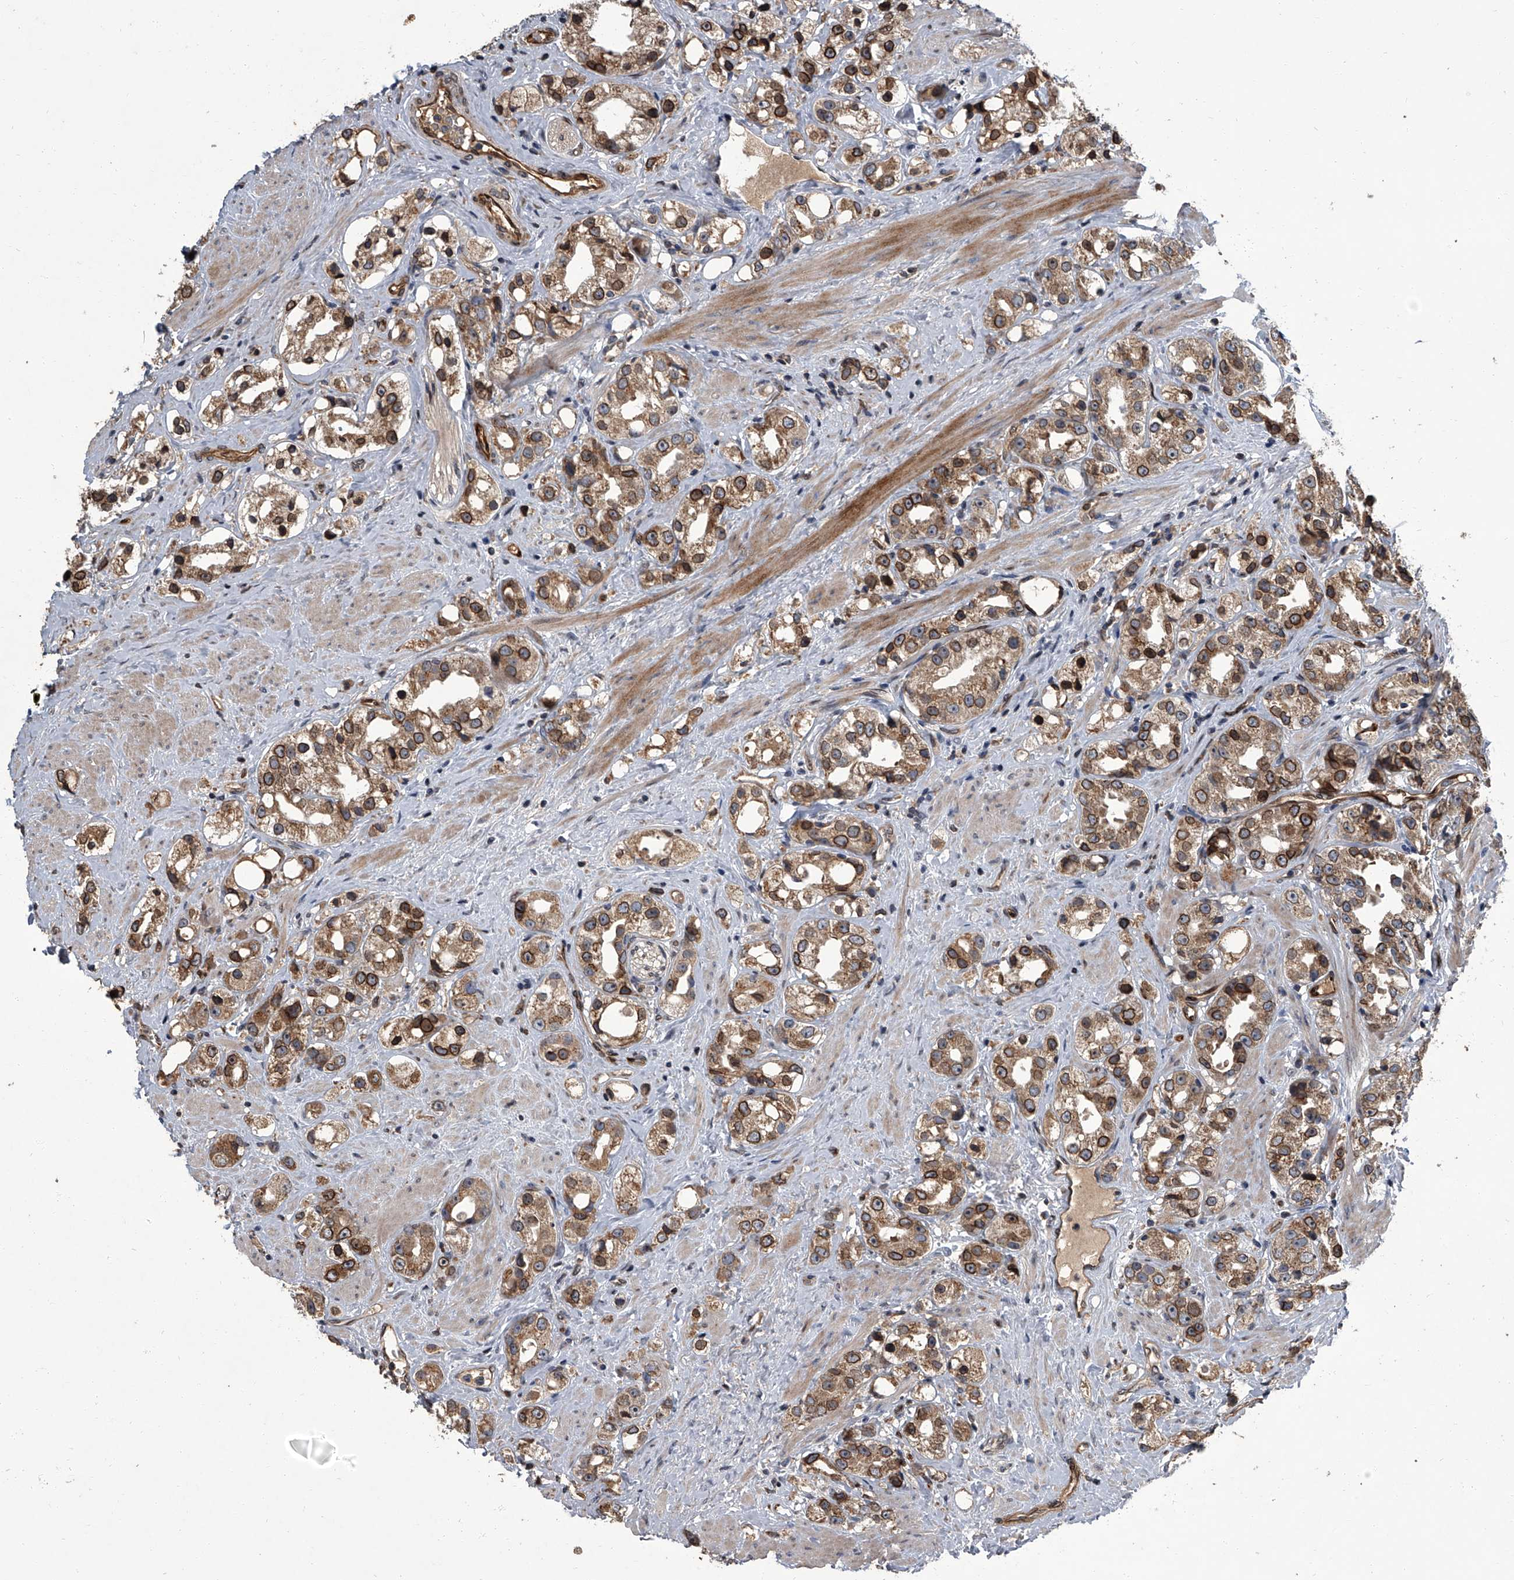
{"staining": {"intensity": "strong", "quantity": ">75%", "location": "cytoplasmic/membranous,nuclear"}, "tissue": "prostate cancer", "cell_type": "Tumor cells", "image_type": "cancer", "snomed": [{"axis": "morphology", "description": "Adenocarcinoma, NOS"}, {"axis": "topography", "description": "Prostate"}], "caption": "Tumor cells reveal high levels of strong cytoplasmic/membranous and nuclear staining in approximately >75% of cells in adenocarcinoma (prostate).", "gene": "LRRC8C", "patient": {"sex": "male", "age": 79}}